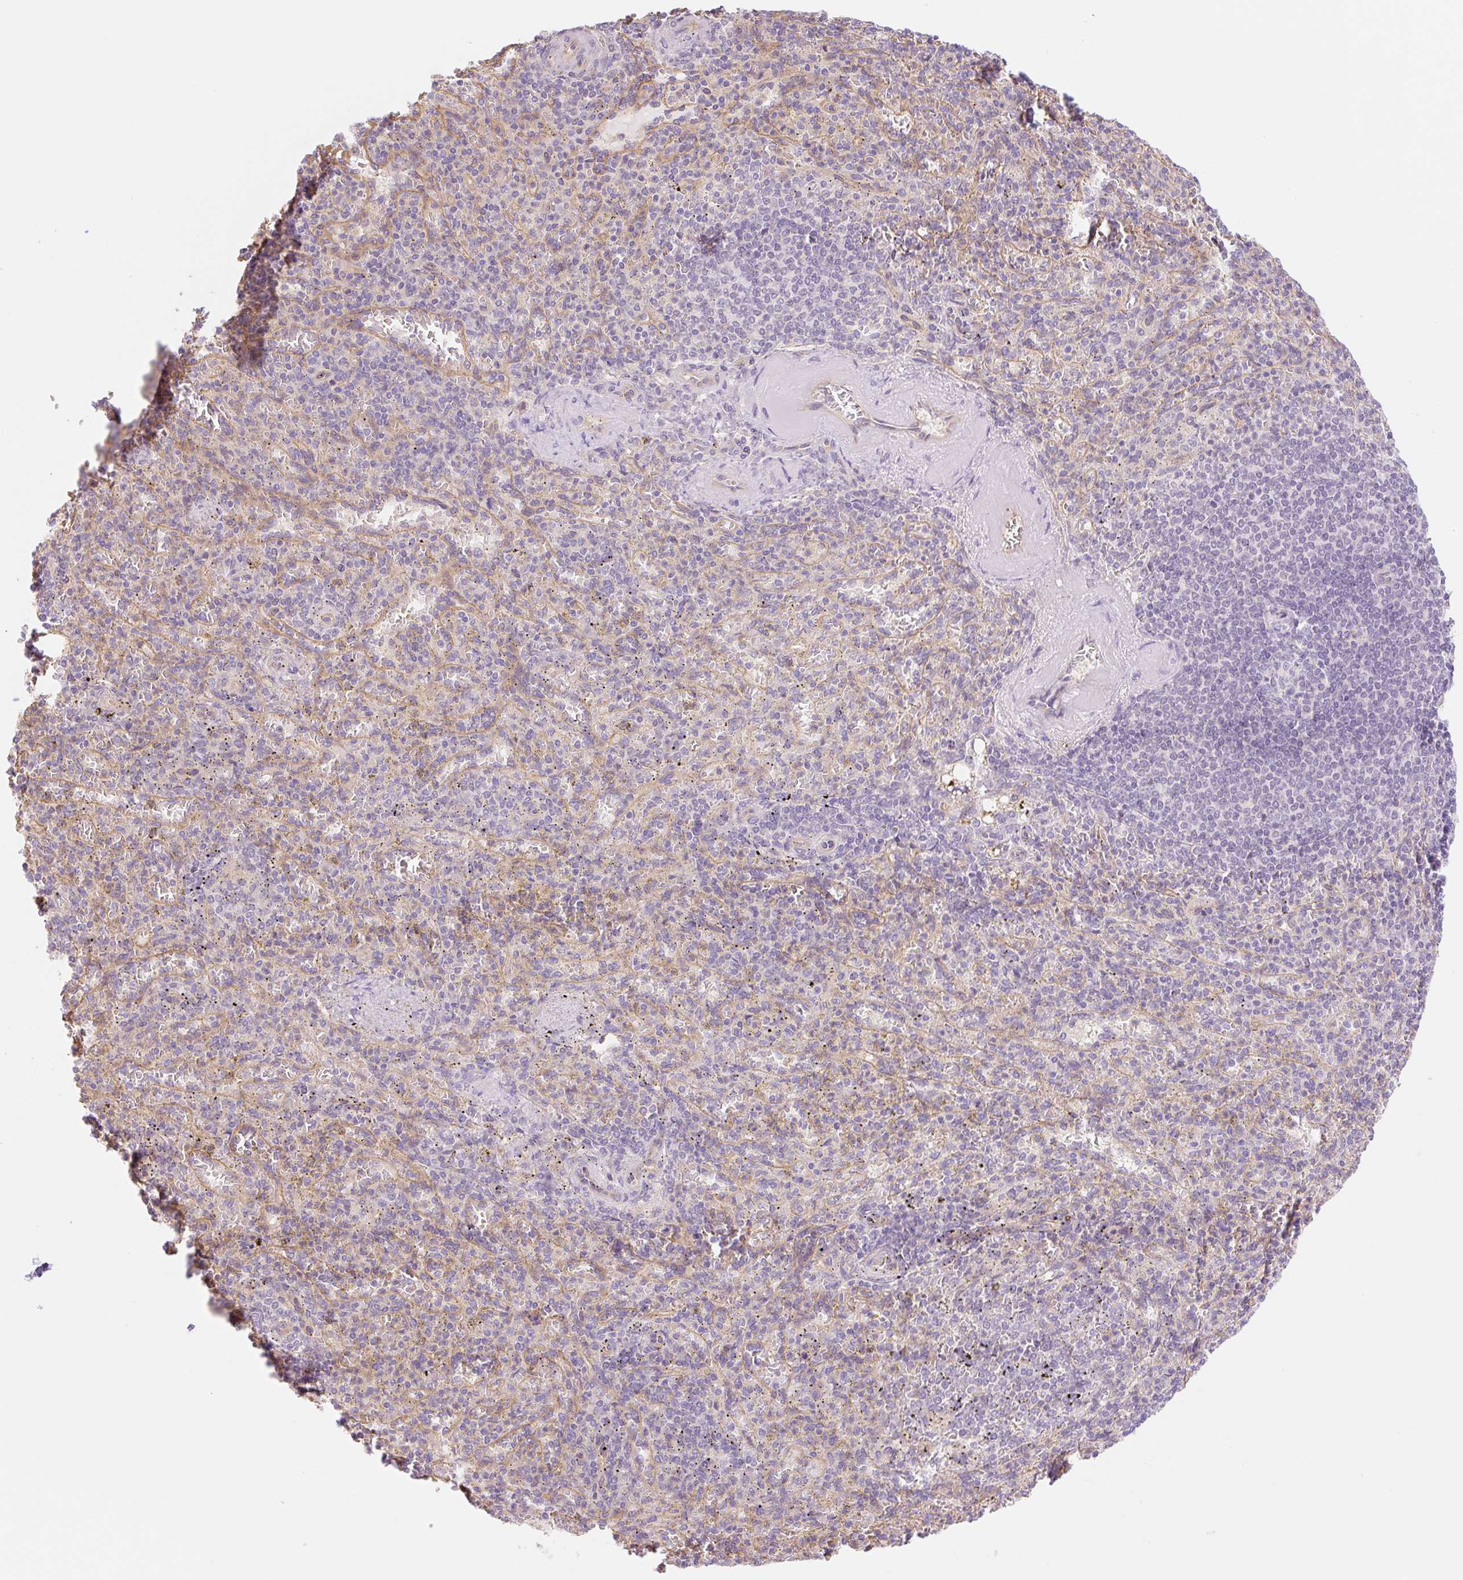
{"staining": {"intensity": "negative", "quantity": "none", "location": "none"}, "tissue": "spleen", "cell_type": "Cells in red pulp", "image_type": "normal", "snomed": [{"axis": "morphology", "description": "Normal tissue, NOS"}, {"axis": "topography", "description": "Spleen"}], "caption": "Immunohistochemistry (IHC) image of unremarkable spleen: spleen stained with DAB displays no significant protein staining in cells in red pulp.", "gene": "NLRP5", "patient": {"sex": "female", "age": 74}}